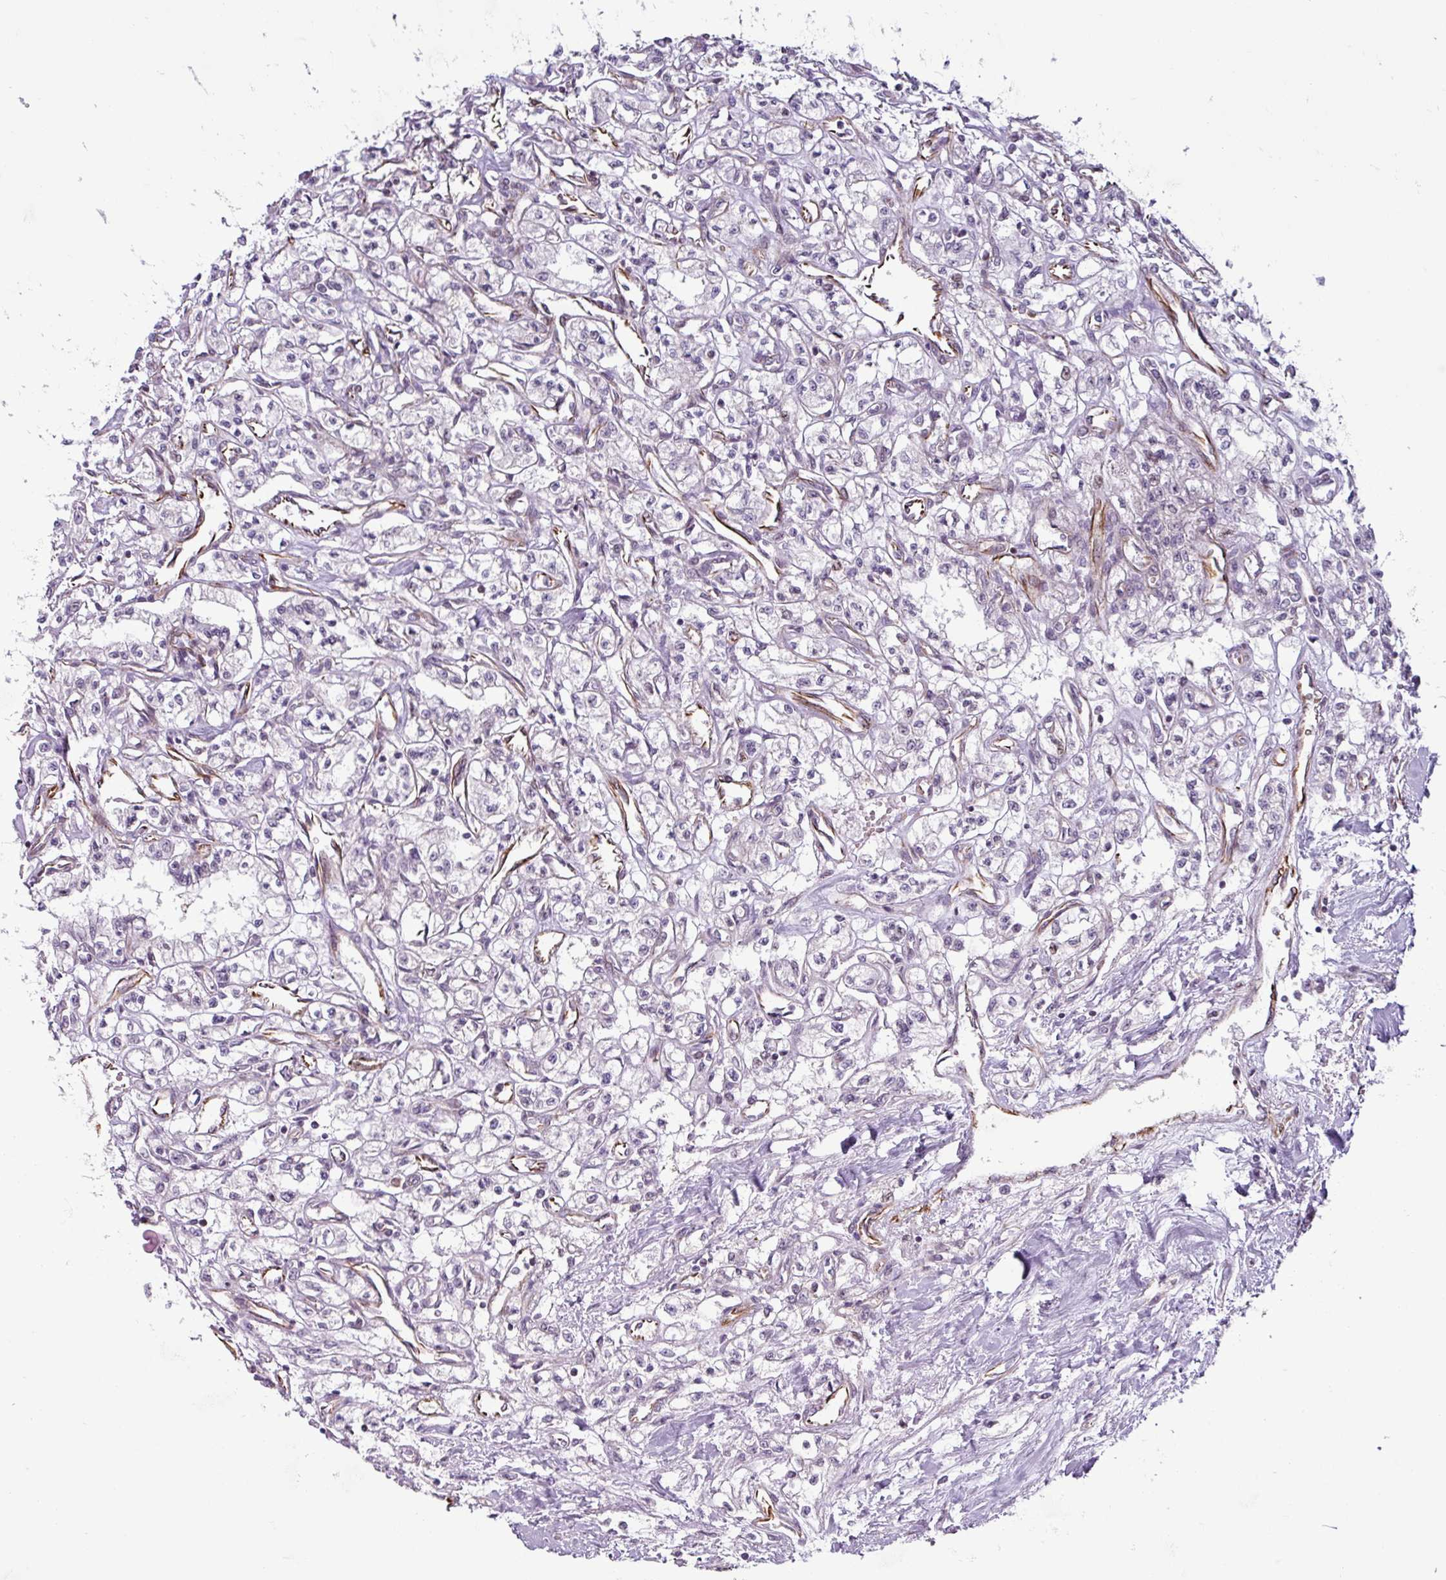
{"staining": {"intensity": "negative", "quantity": "none", "location": "none"}, "tissue": "renal cancer", "cell_type": "Tumor cells", "image_type": "cancer", "snomed": [{"axis": "morphology", "description": "Adenocarcinoma, NOS"}, {"axis": "topography", "description": "Kidney"}], "caption": "IHC of renal adenocarcinoma demonstrates no expression in tumor cells. (Brightfield microscopy of DAB IHC at high magnification).", "gene": "CHD3", "patient": {"sex": "male", "age": 56}}